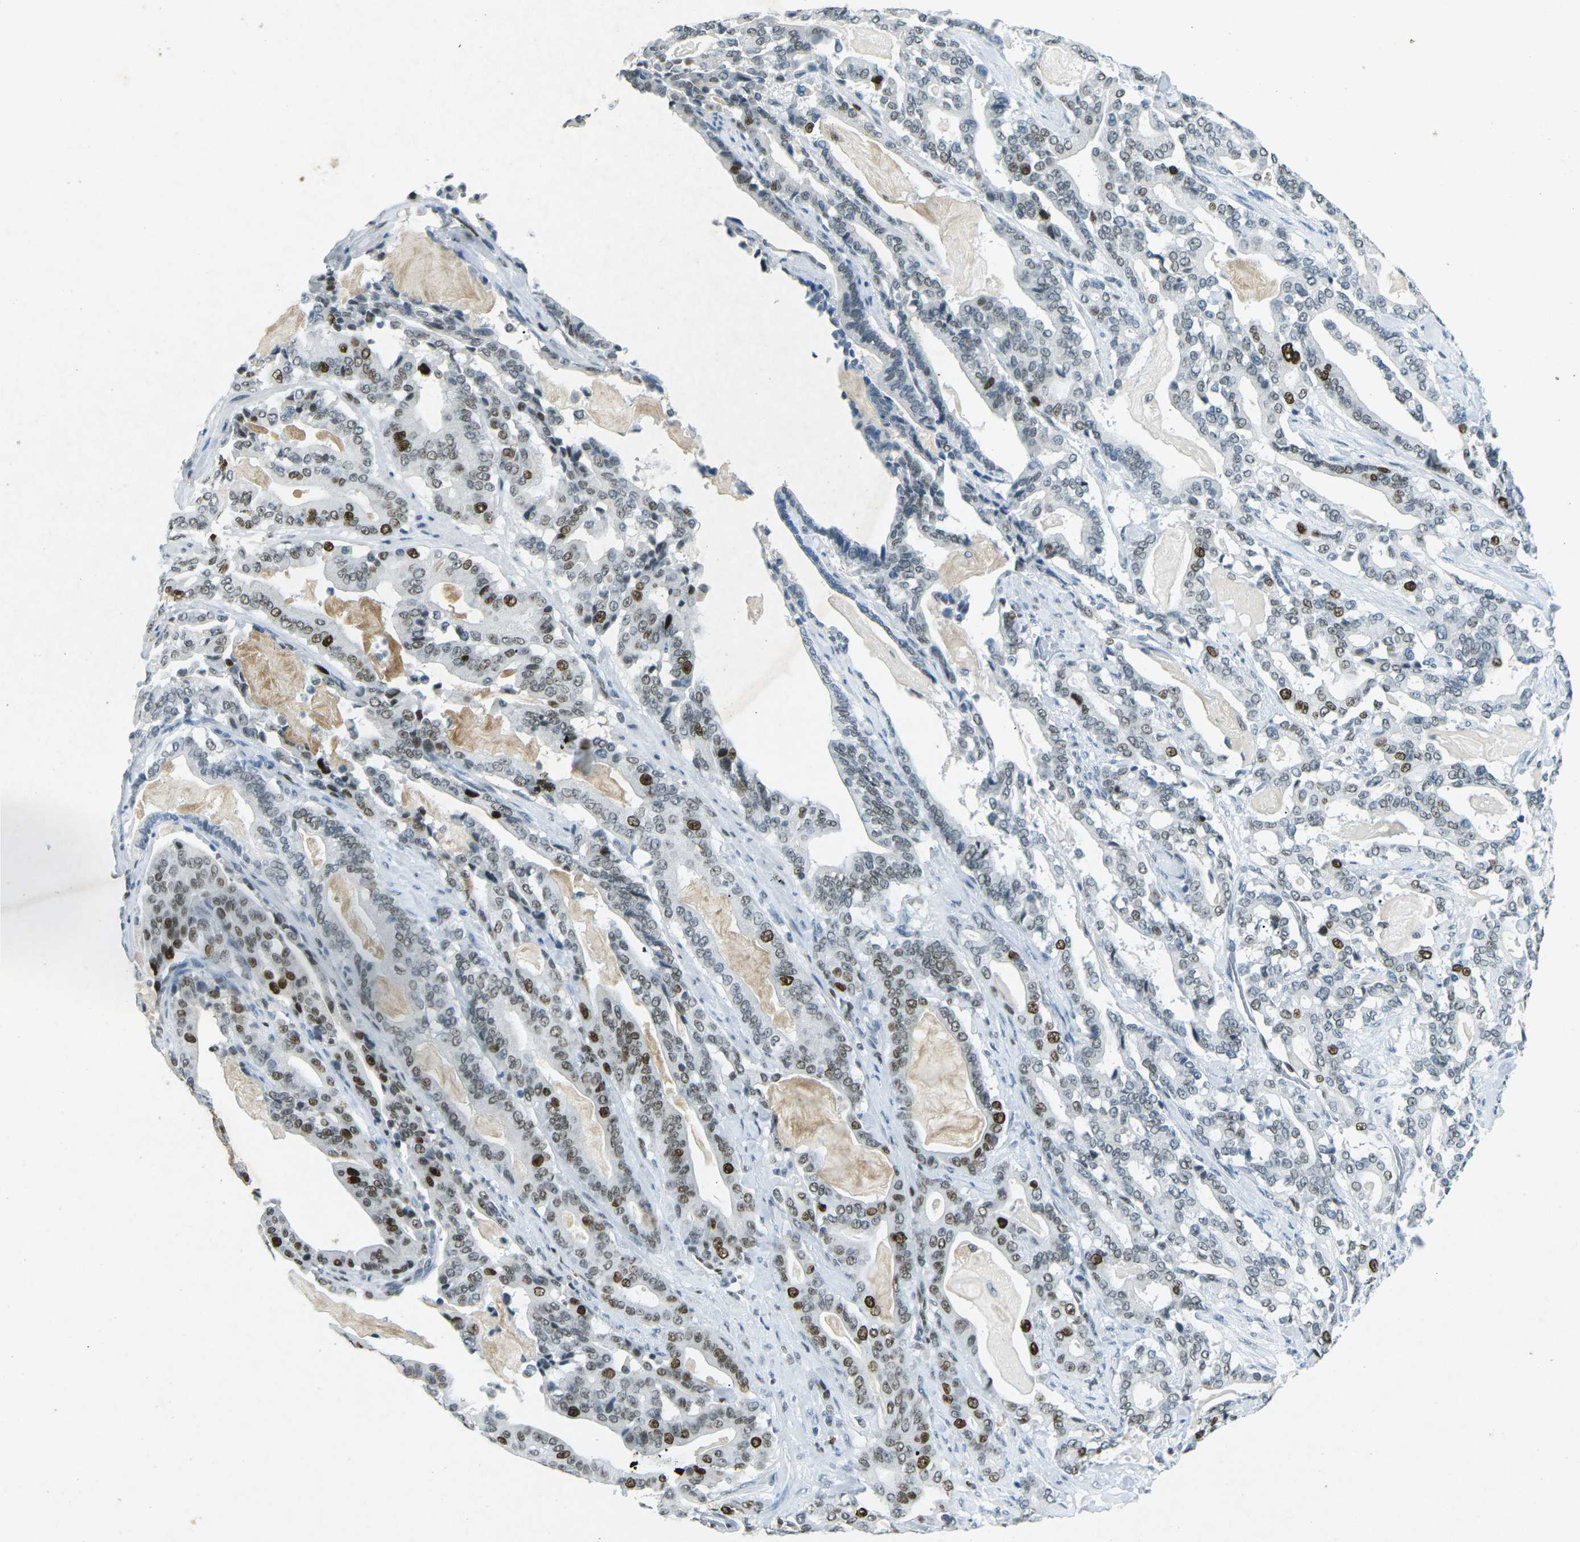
{"staining": {"intensity": "strong", "quantity": ">75%", "location": "nuclear"}, "tissue": "pancreatic cancer", "cell_type": "Tumor cells", "image_type": "cancer", "snomed": [{"axis": "morphology", "description": "Adenocarcinoma, NOS"}, {"axis": "topography", "description": "Pancreas"}], "caption": "A photomicrograph of human pancreatic cancer (adenocarcinoma) stained for a protein shows strong nuclear brown staining in tumor cells. The staining was performed using DAB to visualize the protein expression in brown, while the nuclei were stained in blue with hematoxylin (Magnification: 20x).", "gene": "RB1", "patient": {"sex": "male", "age": 63}}